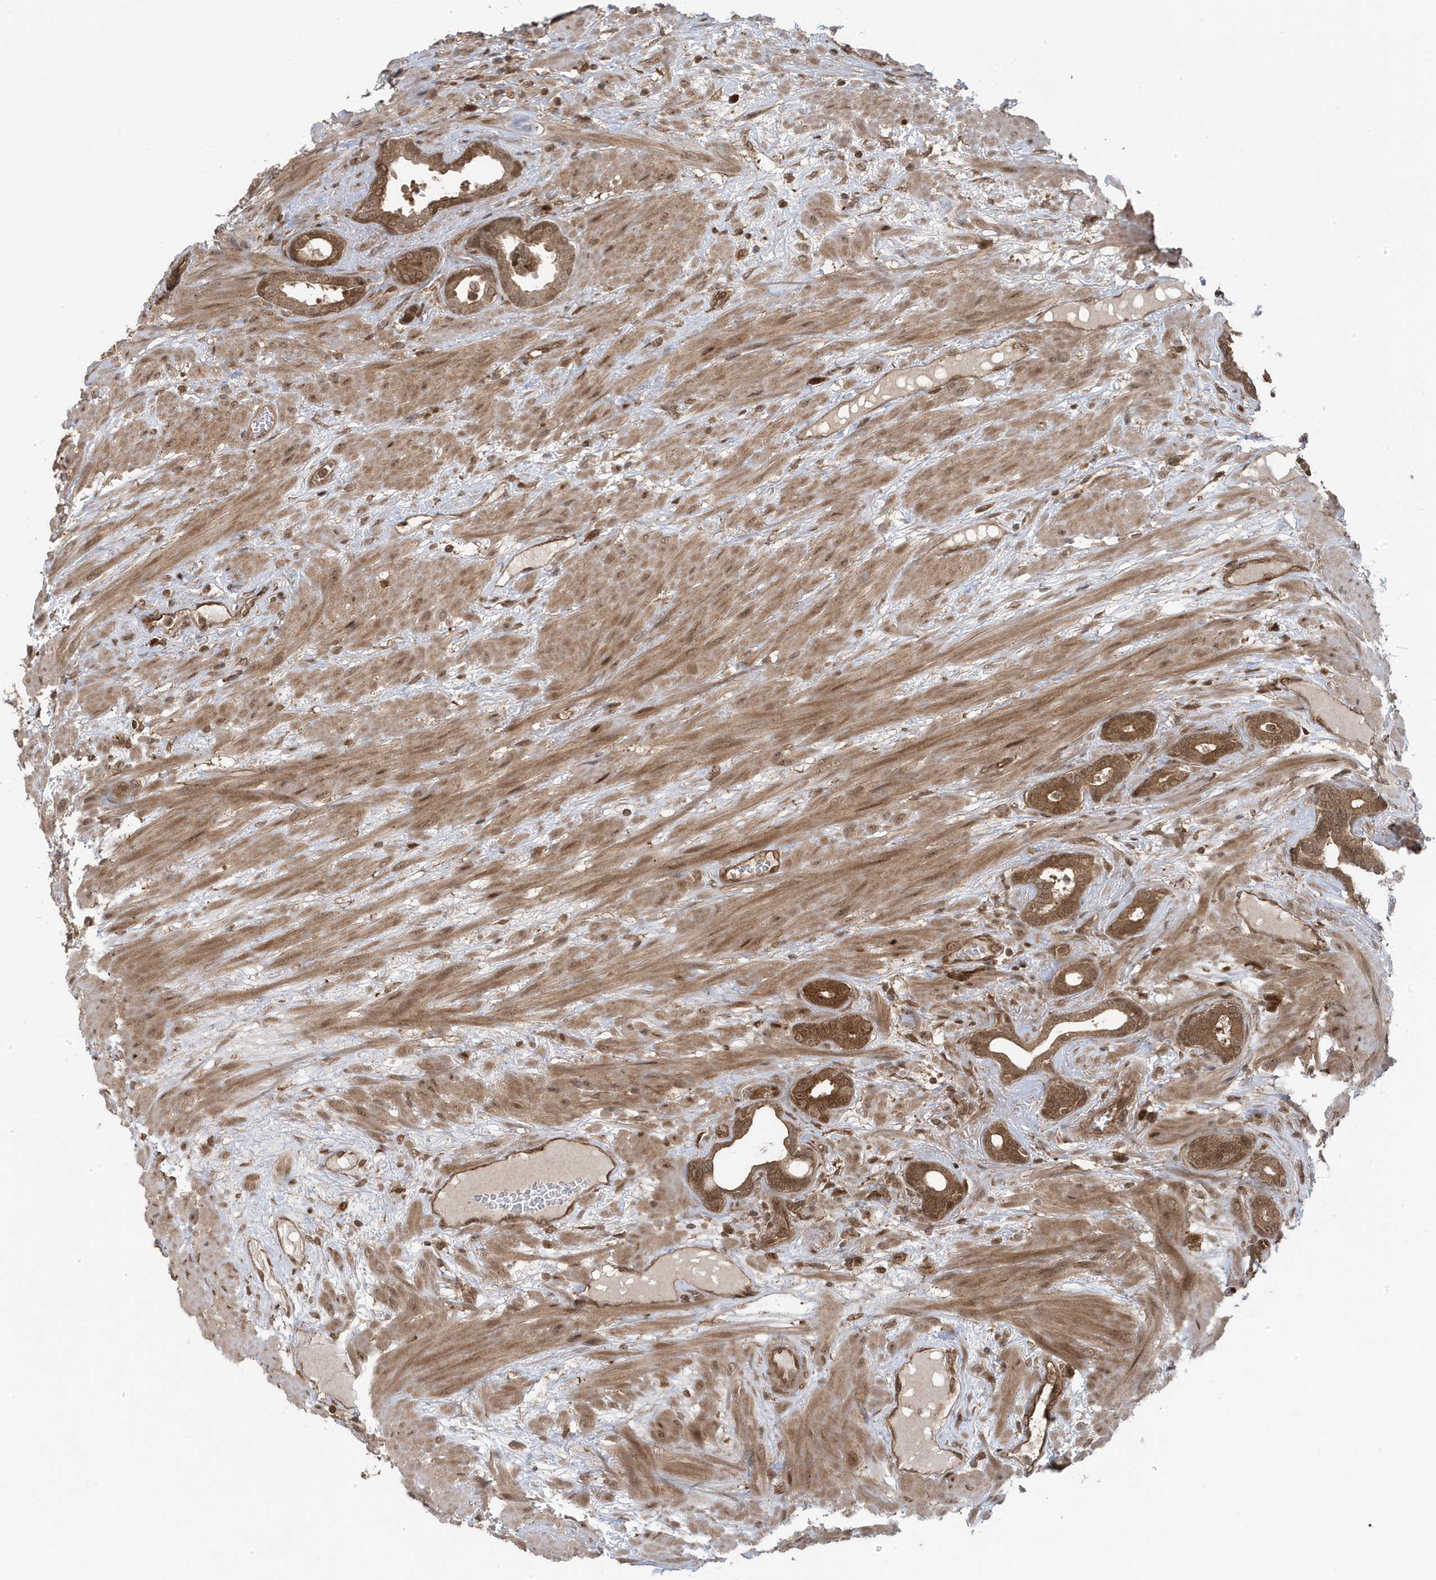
{"staining": {"intensity": "moderate", "quantity": ">75%", "location": "cytoplasmic/membranous"}, "tissue": "prostate cancer", "cell_type": "Tumor cells", "image_type": "cancer", "snomed": [{"axis": "morphology", "description": "Adenocarcinoma, Low grade"}, {"axis": "topography", "description": "Prostate"}], "caption": "This is an image of immunohistochemistry (IHC) staining of prostate cancer (adenocarcinoma (low-grade)), which shows moderate positivity in the cytoplasmic/membranous of tumor cells.", "gene": "MAPK1IP1L", "patient": {"sex": "male", "age": 60}}